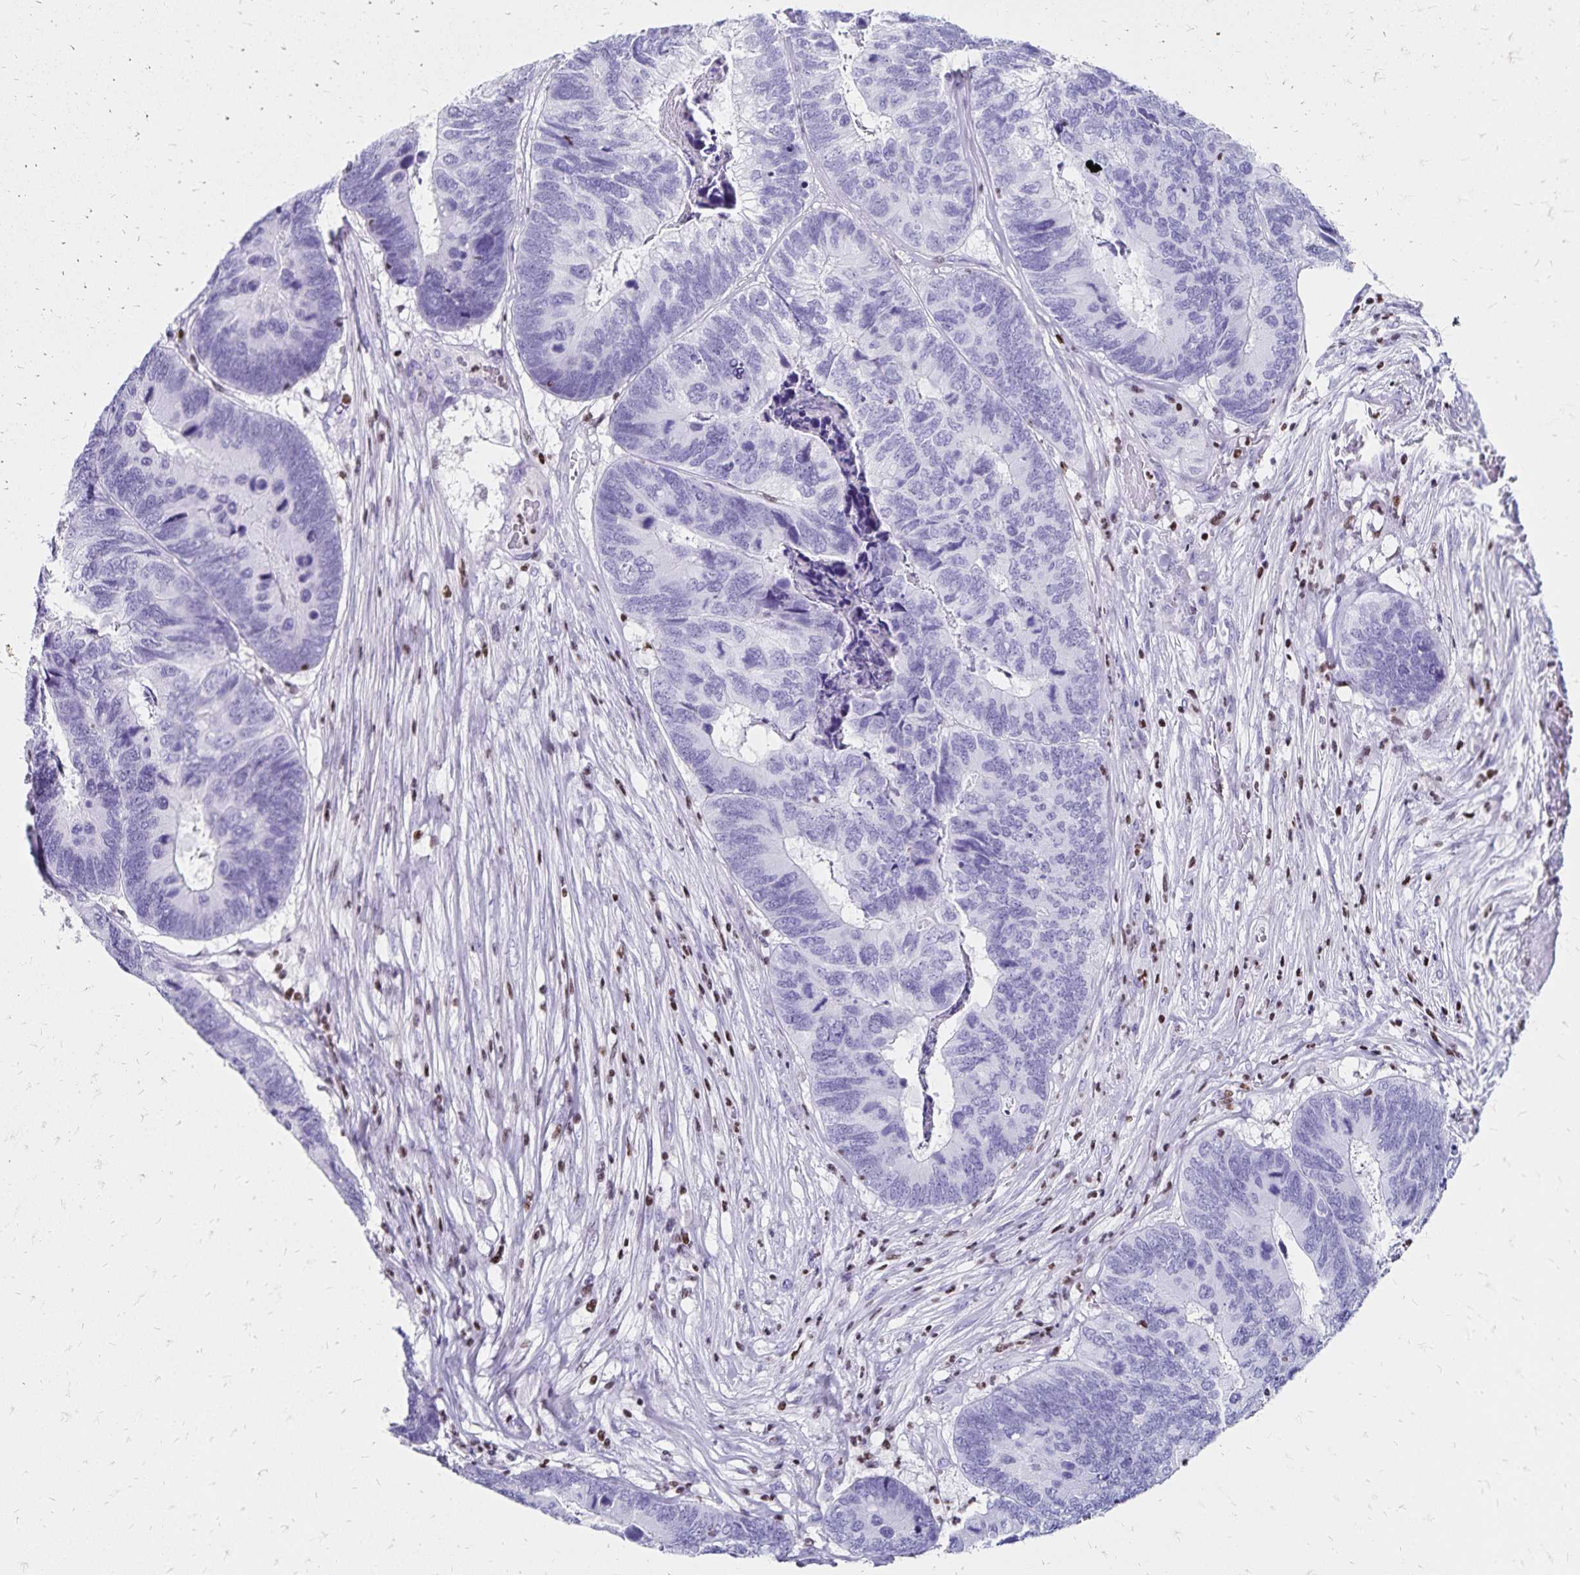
{"staining": {"intensity": "negative", "quantity": "none", "location": "none"}, "tissue": "colorectal cancer", "cell_type": "Tumor cells", "image_type": "cancer", "snomed": [{"axis": "morphology", "description": "Adenocarcinoma, NOS"}, {"axis": "topography", "description": "Colon"}], "caption": "Tumor cells are negative for brown protein staining in colorectal adenocarcinoma. (IHC, brightfield microscopy, high magnification).", "gene": "IKZF1", "patient": {"sex": "female", "age": 67}}